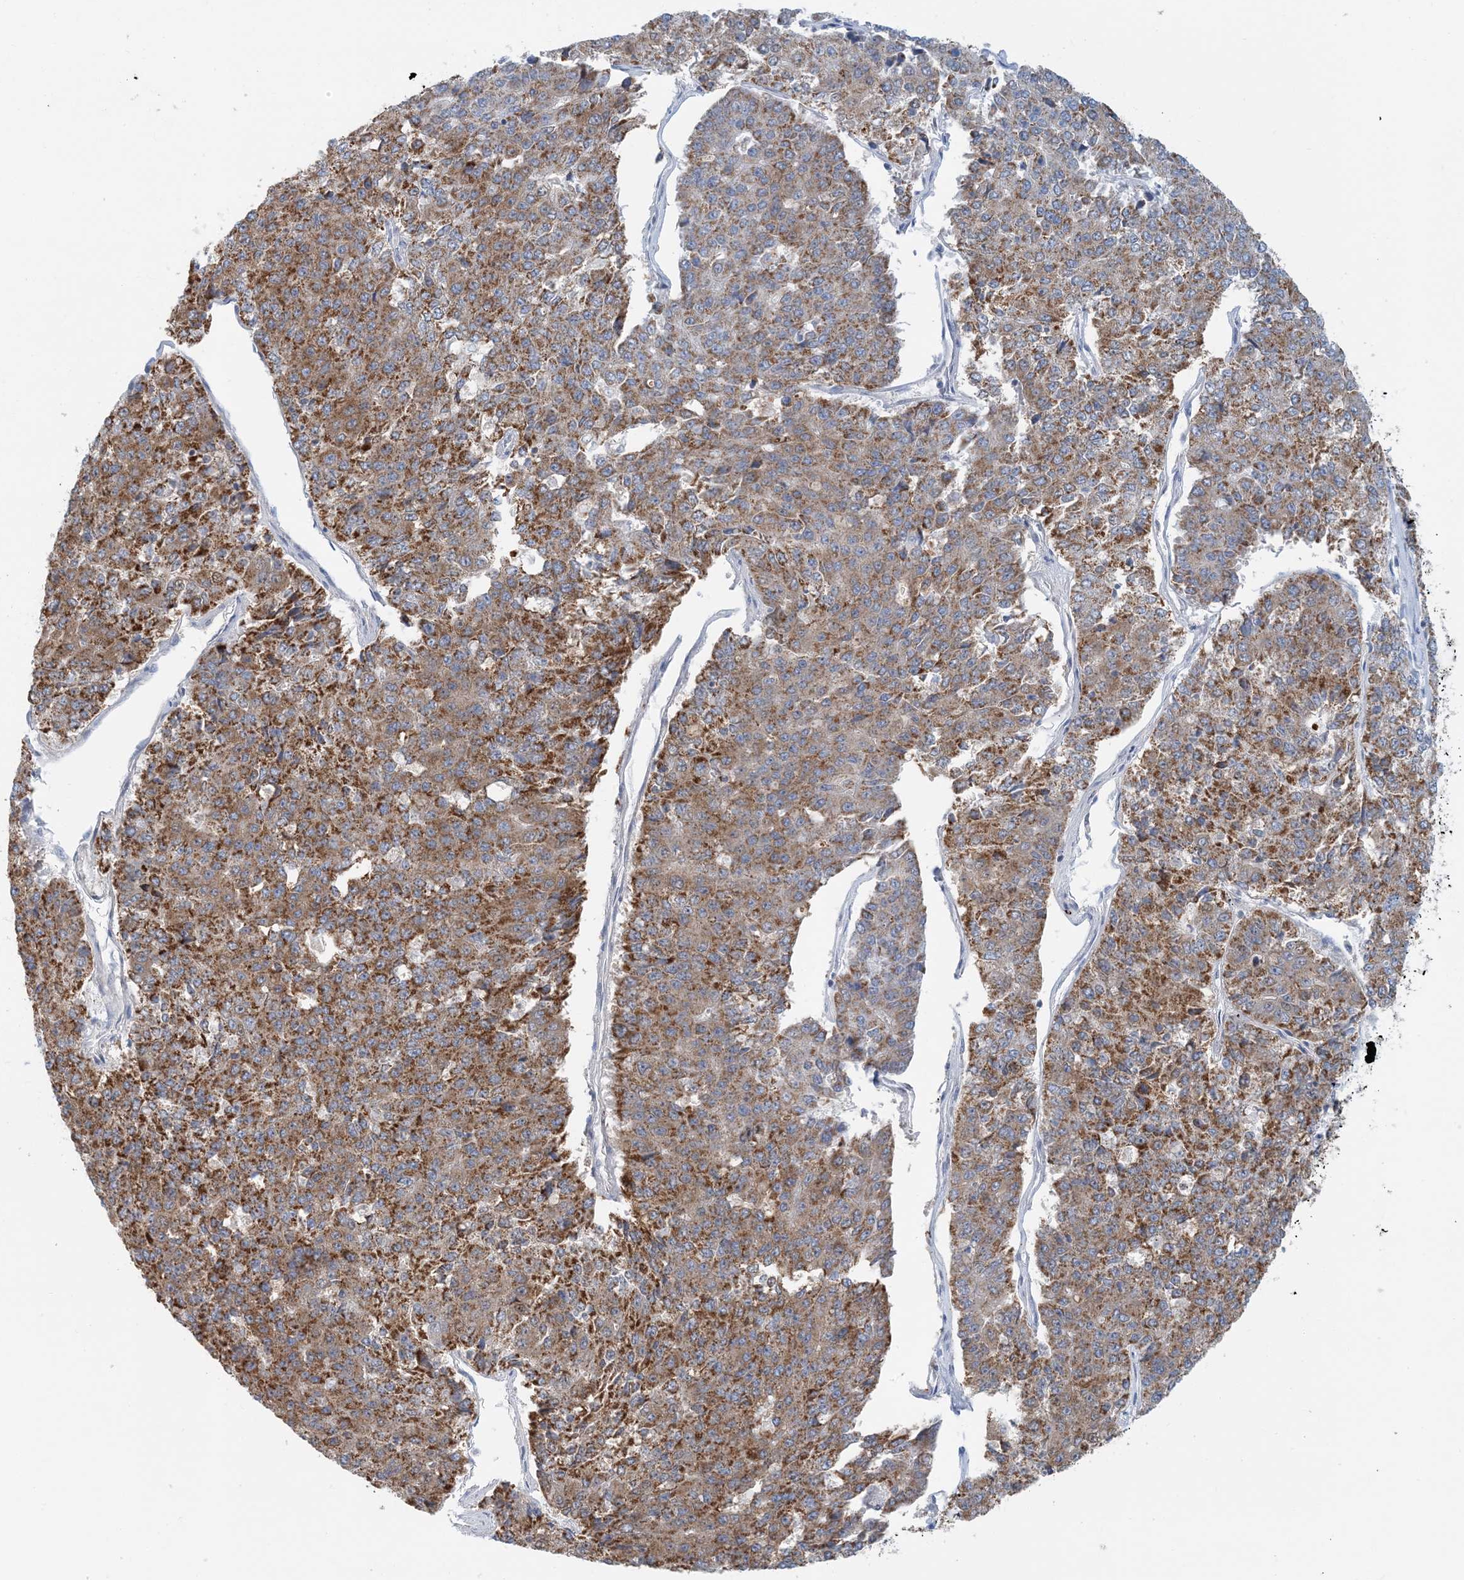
{"staining": {"intensity": "strong", "quantity": ">75%", "location": "cytoplasmic/membranous"}, "tissue": "pancreatic cancer", "cell_type": "Tumor cells", "image_type": "cancer", "snomed": [{"axis": "morphology", "description": "Adenocarcinoma, NOS"}, {"axis": "topography", "description": "Pancreas"}], "caption": "Immunohistochemical staining of pancreatic adenocarcinoma exhibits strong cytoplasmic/membranous protein staining in about >75% of tumor cells.", "gene": "BDH1", "patient": {"sex": "male", "age": 50}}